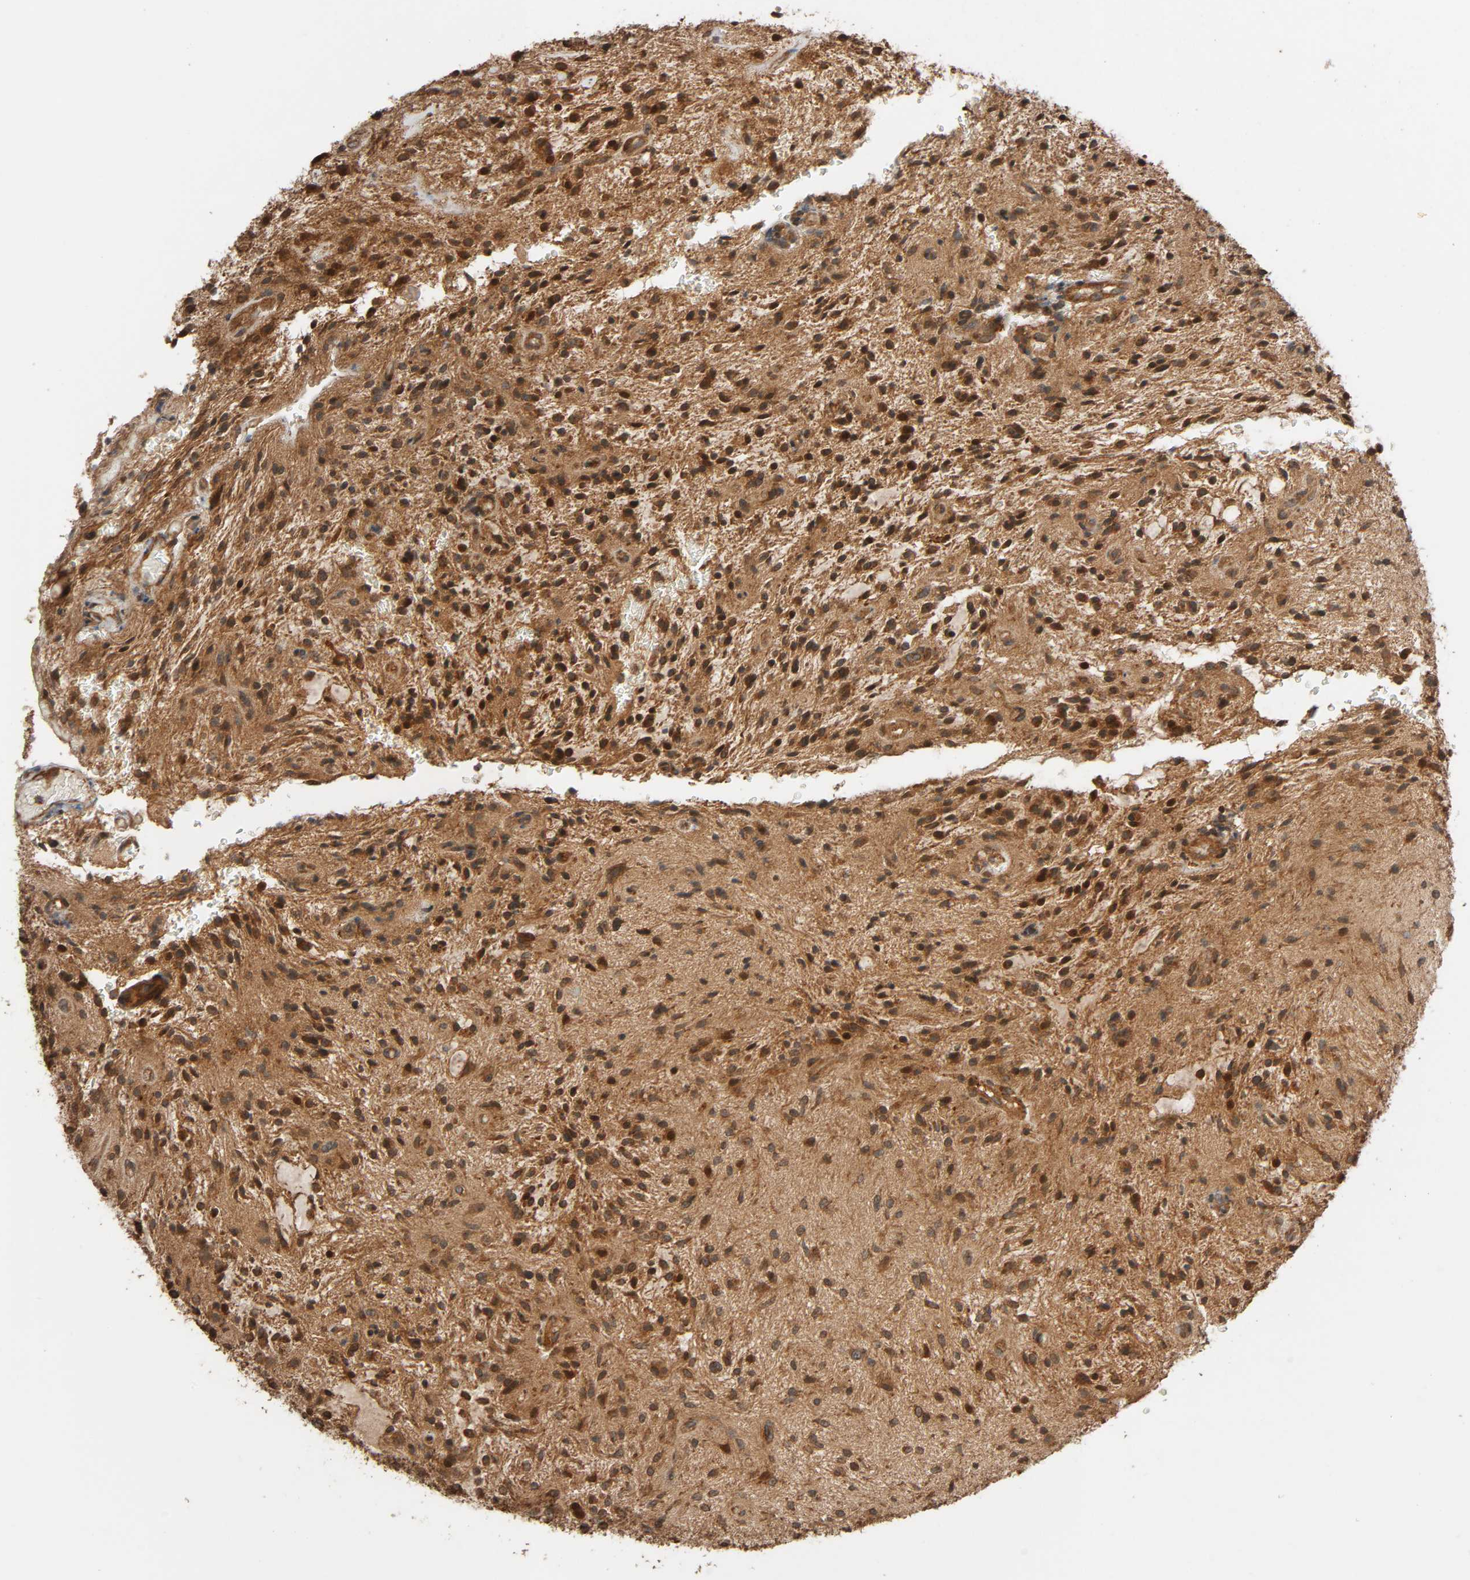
{"staining": {"intensity": "strong", "quantity": ">75%", "location": "cytoplasmic/membranous,nuclear"}, "tissue": "glioma", "cell_type": "Tumor cells", "image_type": "cancer", "snomed": [{"axis": "morphology", "description": "Glioma, malignant, NOS"}, {"axis": "topography", "description": "Cerebellum"}], "caption": "Malignant glioma was stained to show a protein in brown. There is high levels of strong cytoplasmic/membranous and nuclear staining in about >75% of tumor cells. Using DAB (3,3'-diaminobenzidine) (brown) and hematoxylin (blue) stains, captured at high magnification using brightfield microscopy.", "gene": "MAP3K8", "patient": {"sex": "female", "age": 10}}